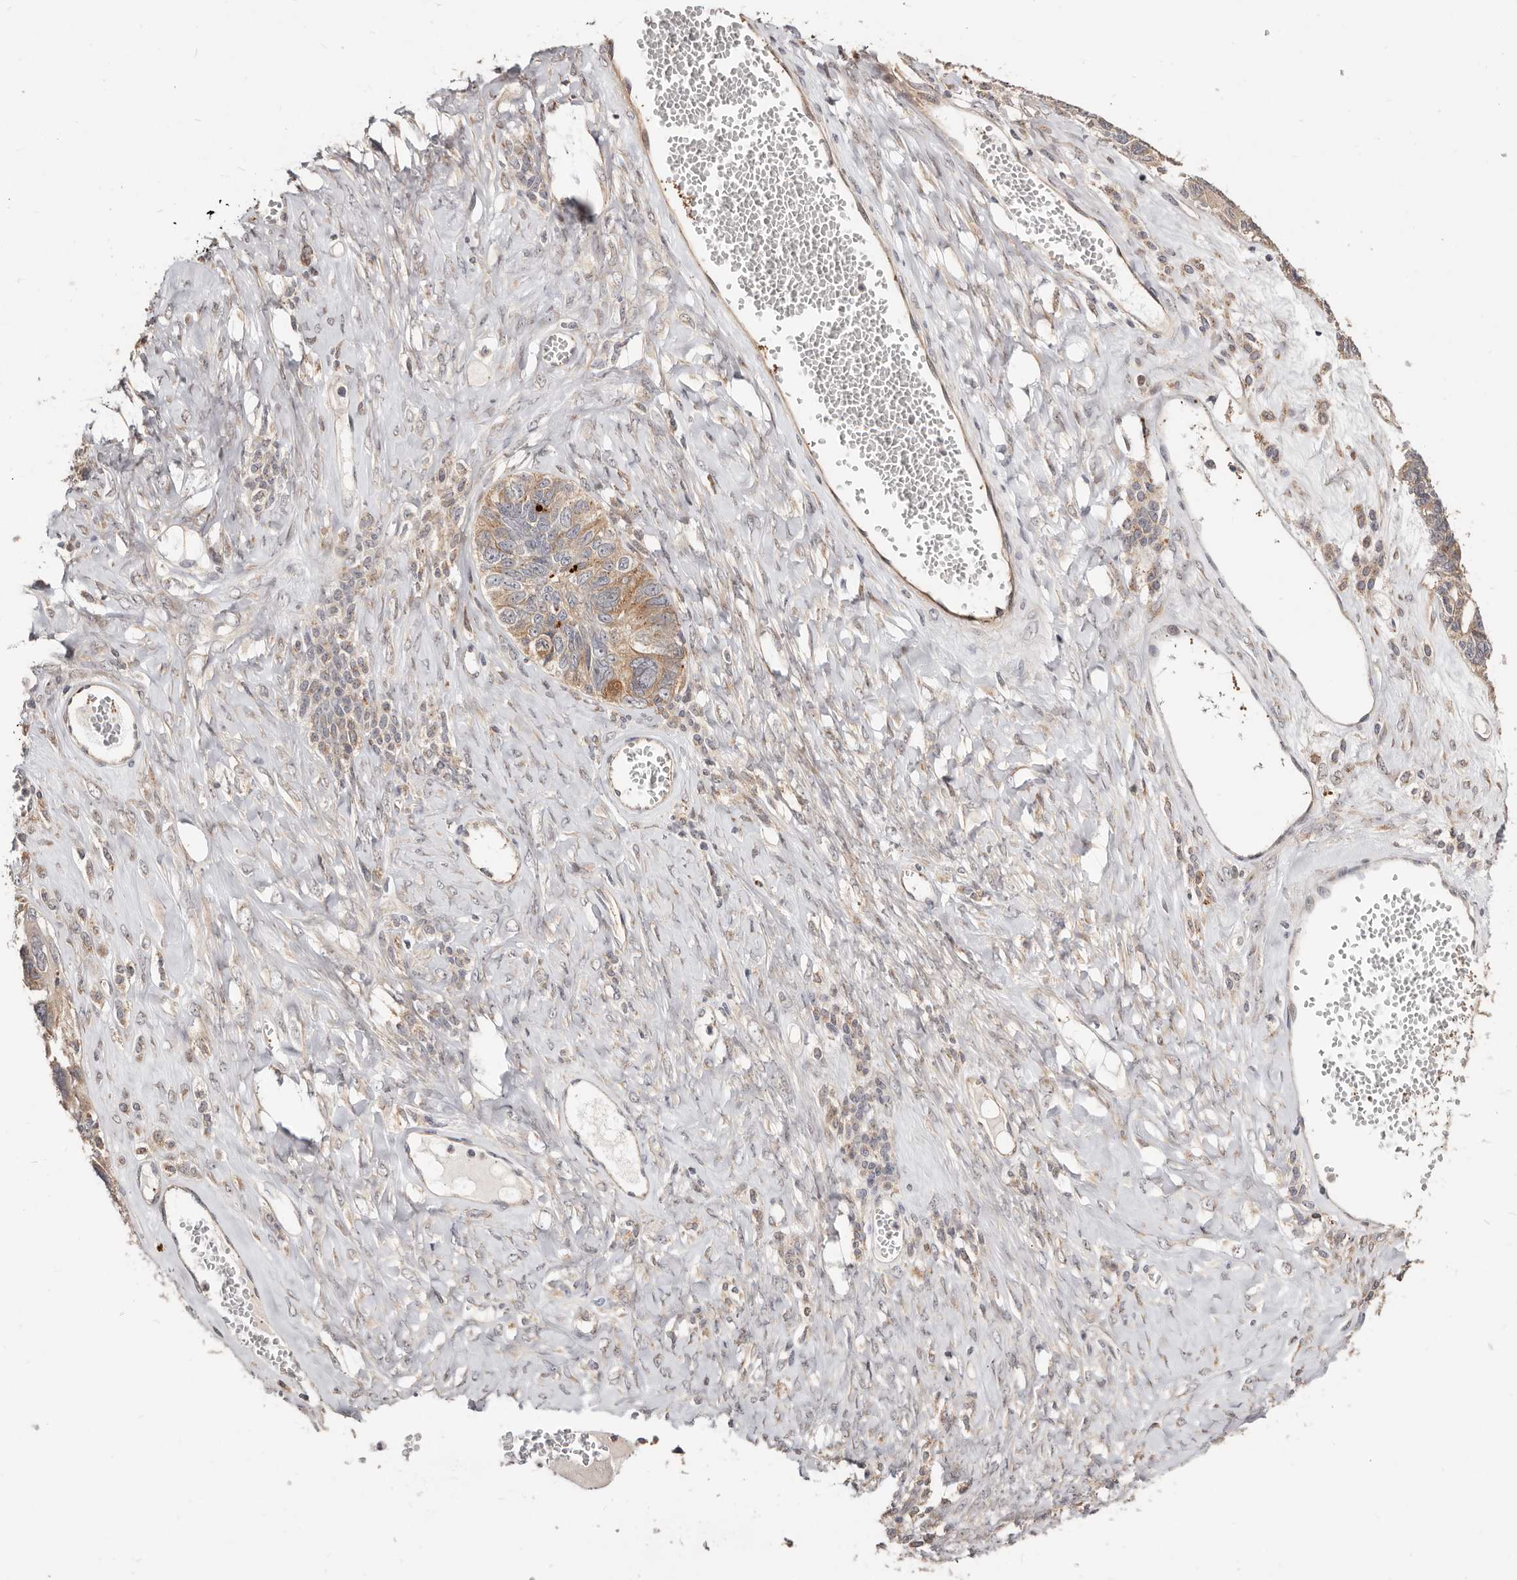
{"staining": {"intensity": "moderate", "quantity": ">75%", "location": "cytoplasmic/membranous"}, "tissue": "ovarian cancer", "cell_type": "Tumor cells", "image_type": "cancer", "snomed": [{"axis": "morphology", "description": "Cystadenocarcinoma, serous, NOS"}, {"axis": "topography", "description": "Ovary"}], "caption": "Immunohistochemical staining of human ovarian cancer (serous cystadenocarcinoma) shows moderate cytoplasmic/membranous protein staining in about >75% of tumor cells.", "gene": "USP33", "patient": {"sex": "female", "age": 79}}